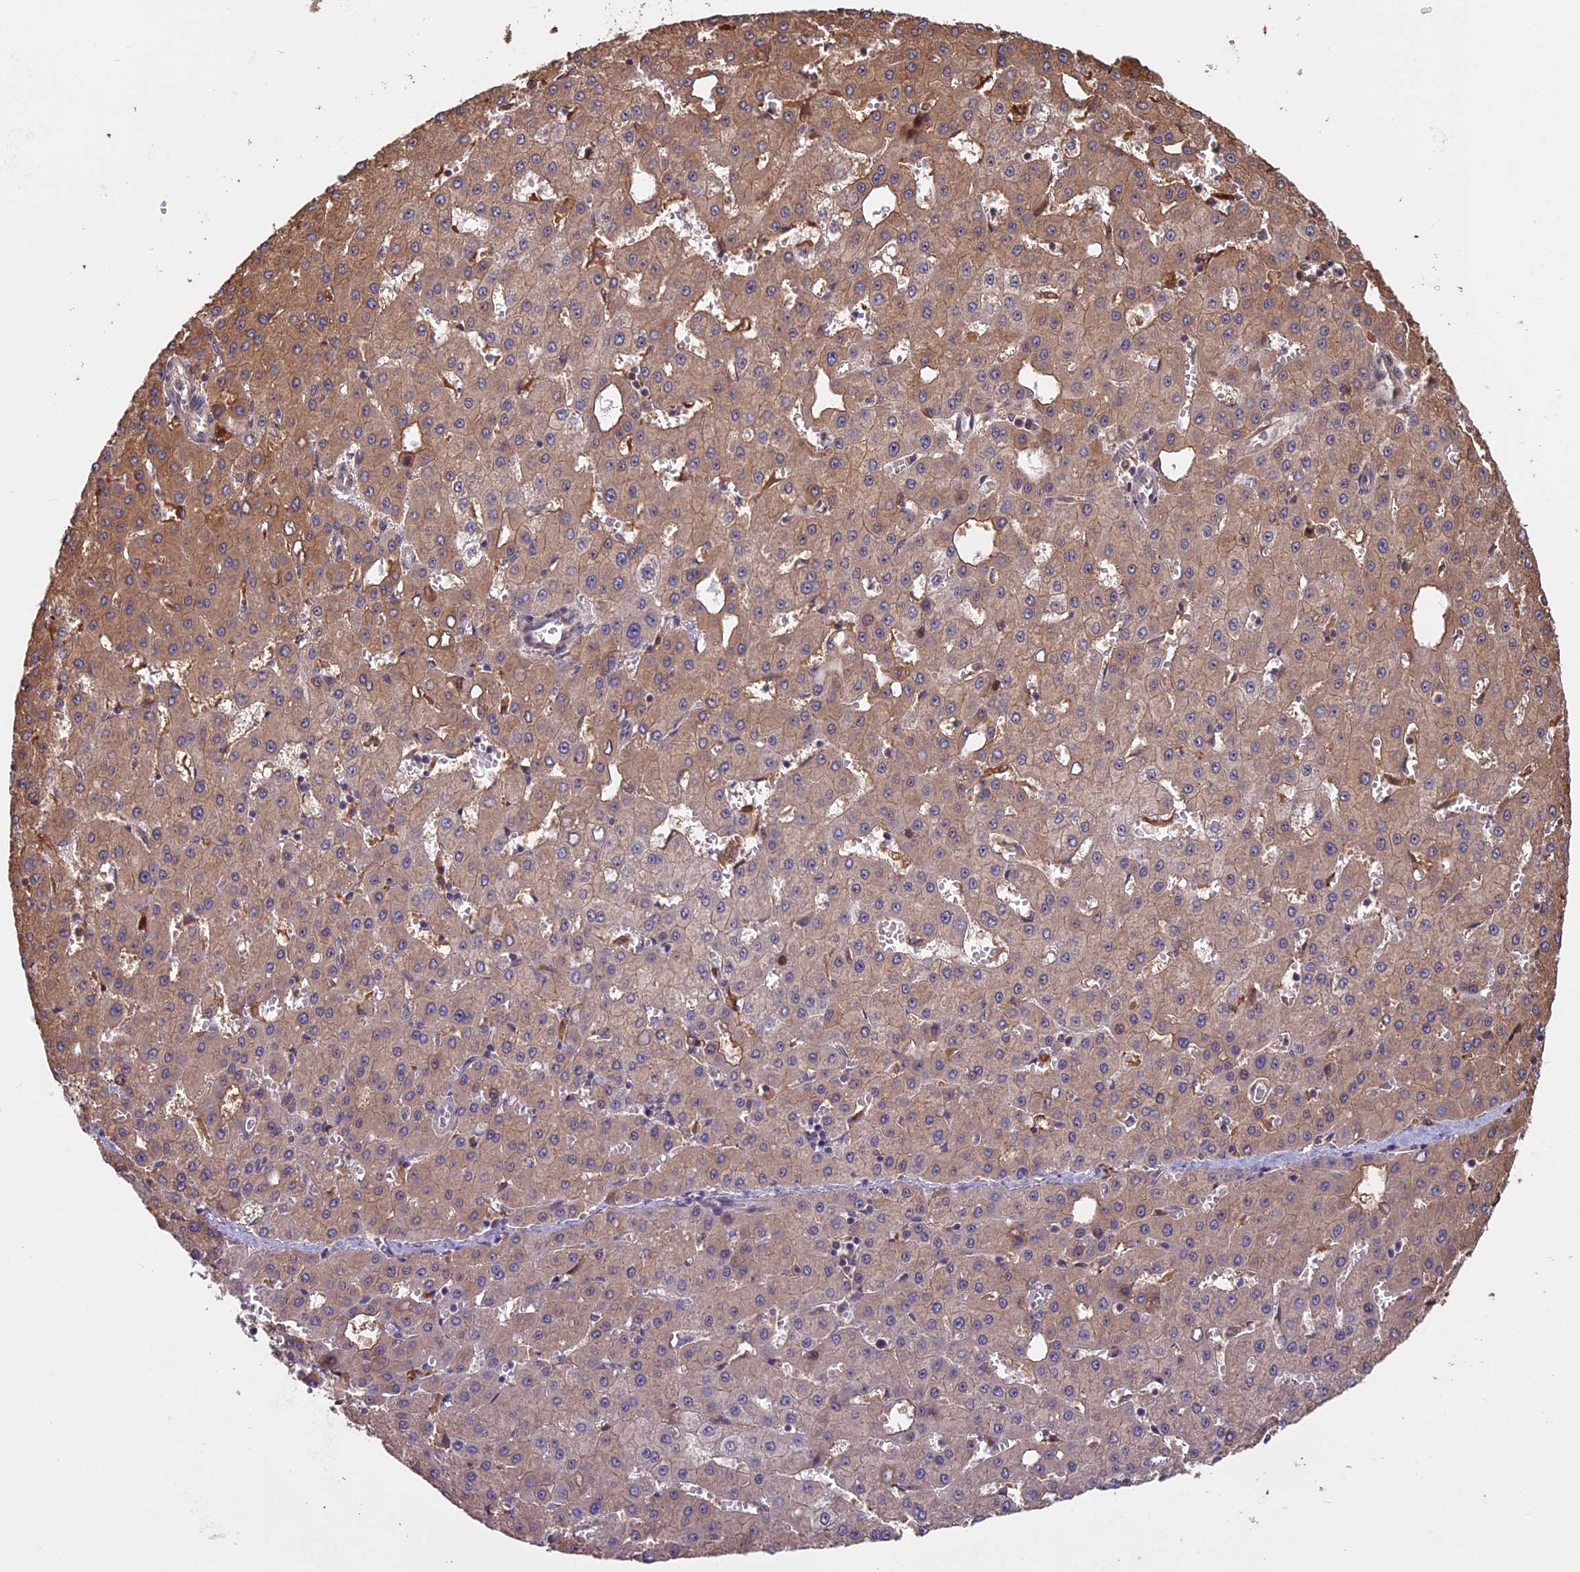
{"staining": {"intensity": "moderate", "quantity": ">75%", "location": "cytoplasmic/membranous"}, "tissue": "liver cancer", "cell_type": "Tumor cells", "image_type": "cancer", "snomed": [{"axis": "morphology", "description": "Carcinoma, Hepatocellular, NOS"}, {"axis": "topography", "description": "Liver"}], "caption": "Liver hepatocellular carcinoma stained with immunohistochemistry (IHC) exhibits moderate cytoplasmic/membranous positivity in approximately >75% of tumor cells.", "gene": "VWA3A", "patient": {"sex": "male", "age": 47}}